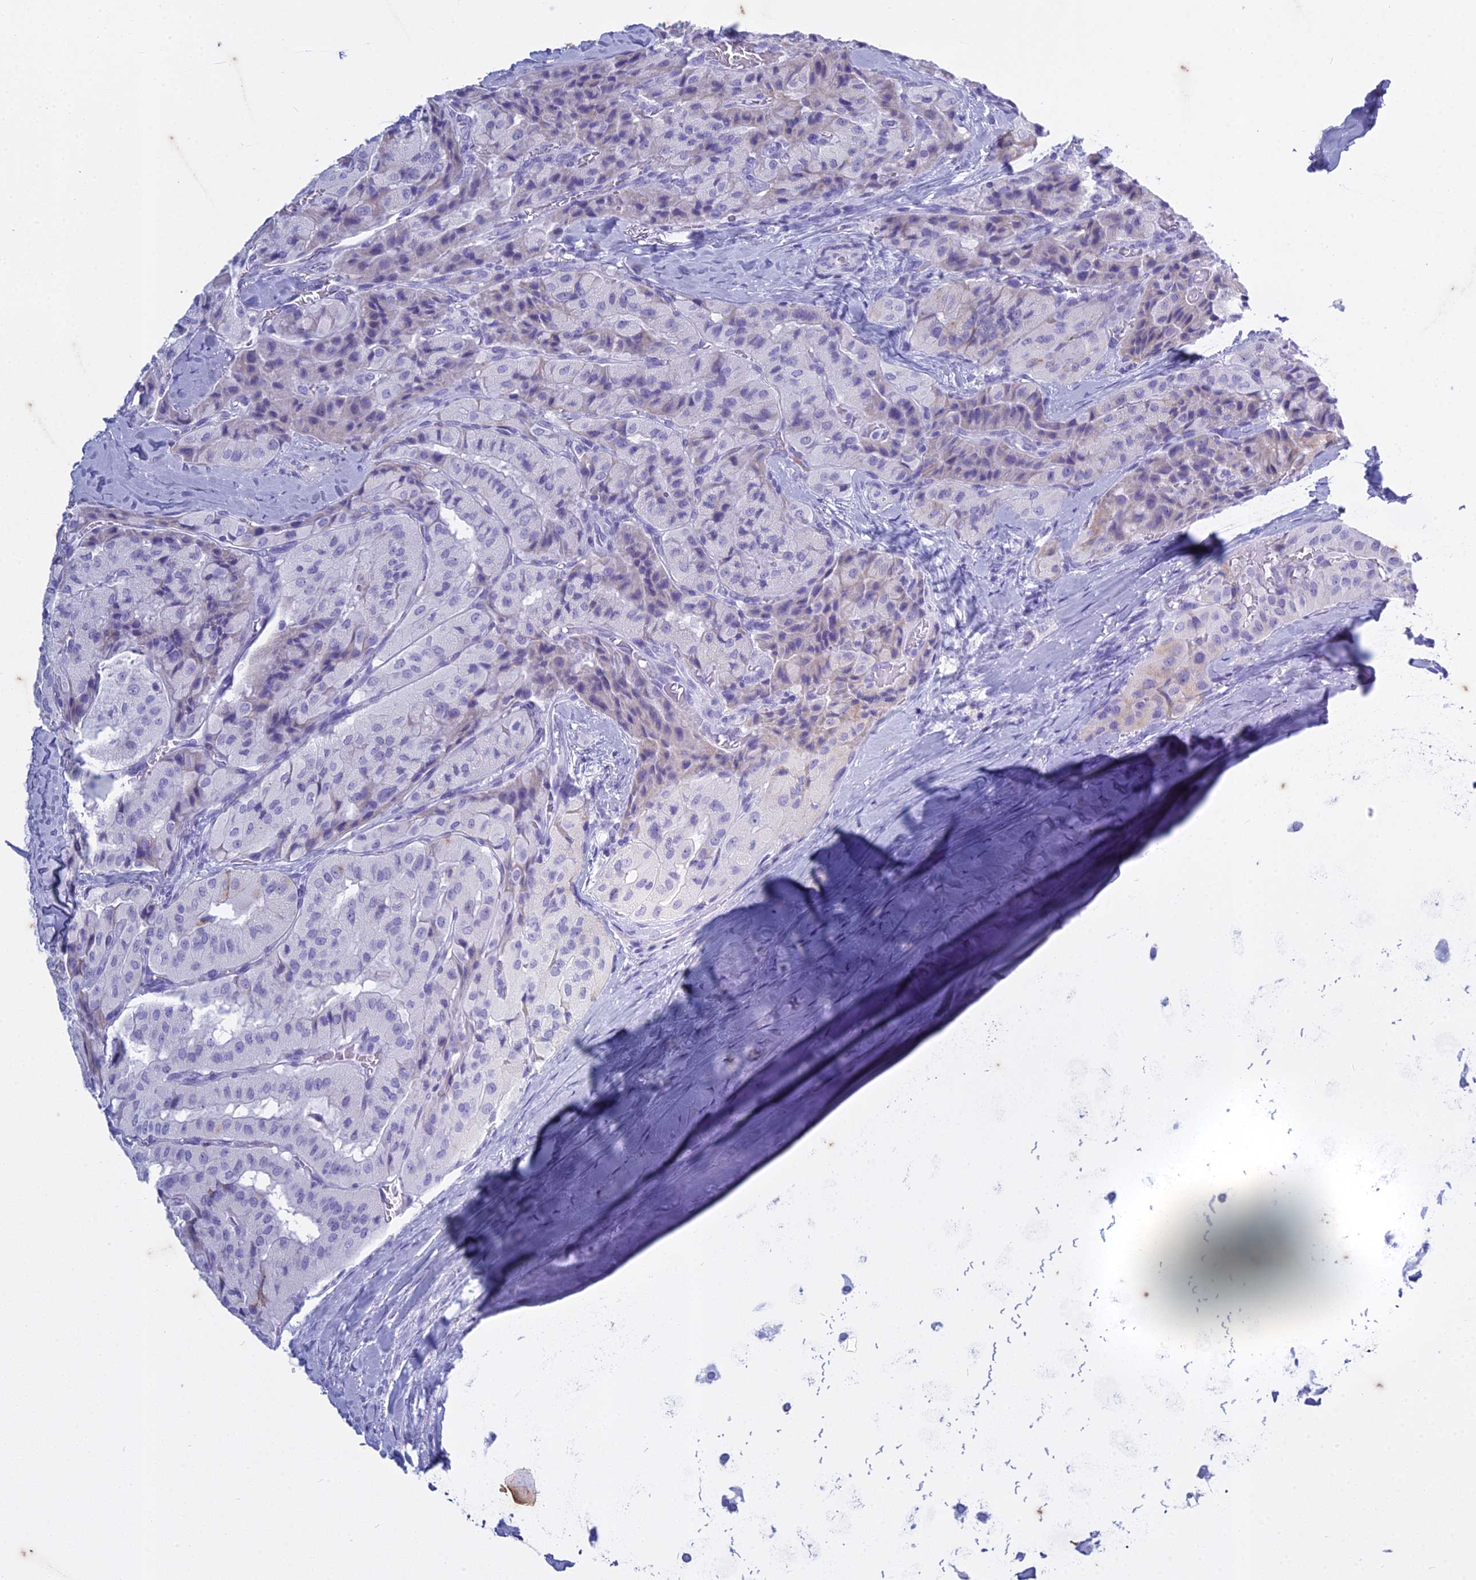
{"staining": {"intensity": "negative", "quantity": "none", "location": "none"}, "tissue": "thyroid cancer", "cell_type": "Tumor cells", "image_type": "cancer", "snomed": [{"axis": "morphology", "description": "Normal tissue, NOS"}, {"axis": "morphology", "description": "Papillary adenocarcinoma, NOS"}, {"axis": "topography", "description": "Thyroid gland"}], "caption": "Human papillary adenocarcinoma (thyroid) stained for a protein using immunohistochemistry displays no staining in tumor cells.", "gene": "HMGB4", "patient": {"sex": "female", "age": 59}}